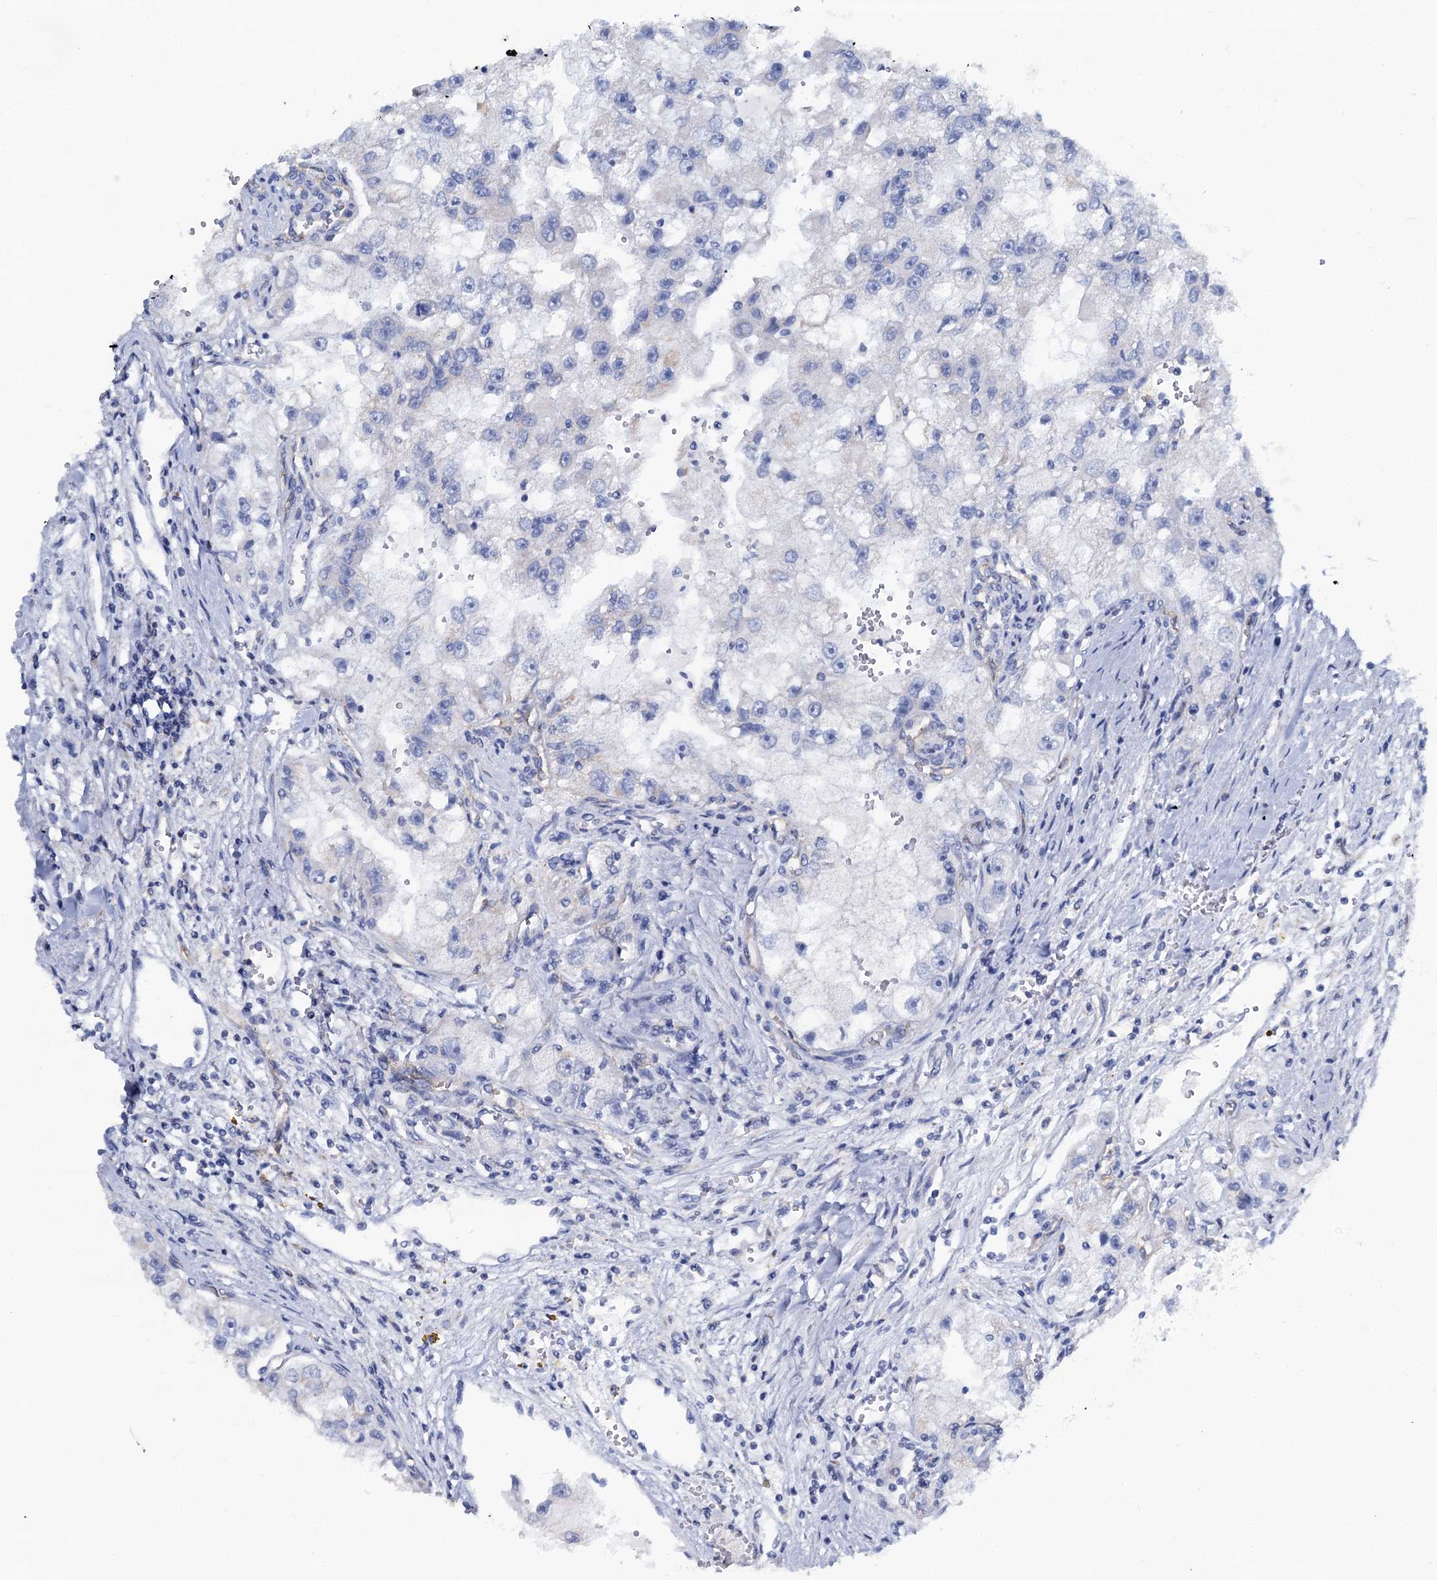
{"staining": {"intensity": "negative", "quantity": "none", "location": "none"}, "tissue": "renal cancer", "cell_type": "Tumor cells", "image_type": "cancer", "snomed": [{"axis": "morphology", "description": "Adenocarcinoma, NOS"}, {"axis": "topography", "description": "Kidney"}], "caption": "This is a micrograph of immunohistochemistry staining of renal cancer, which shows no staining in tumor cells.", "gene": "SLC1A3", "patient": {"sex": "male", "age": 63}}